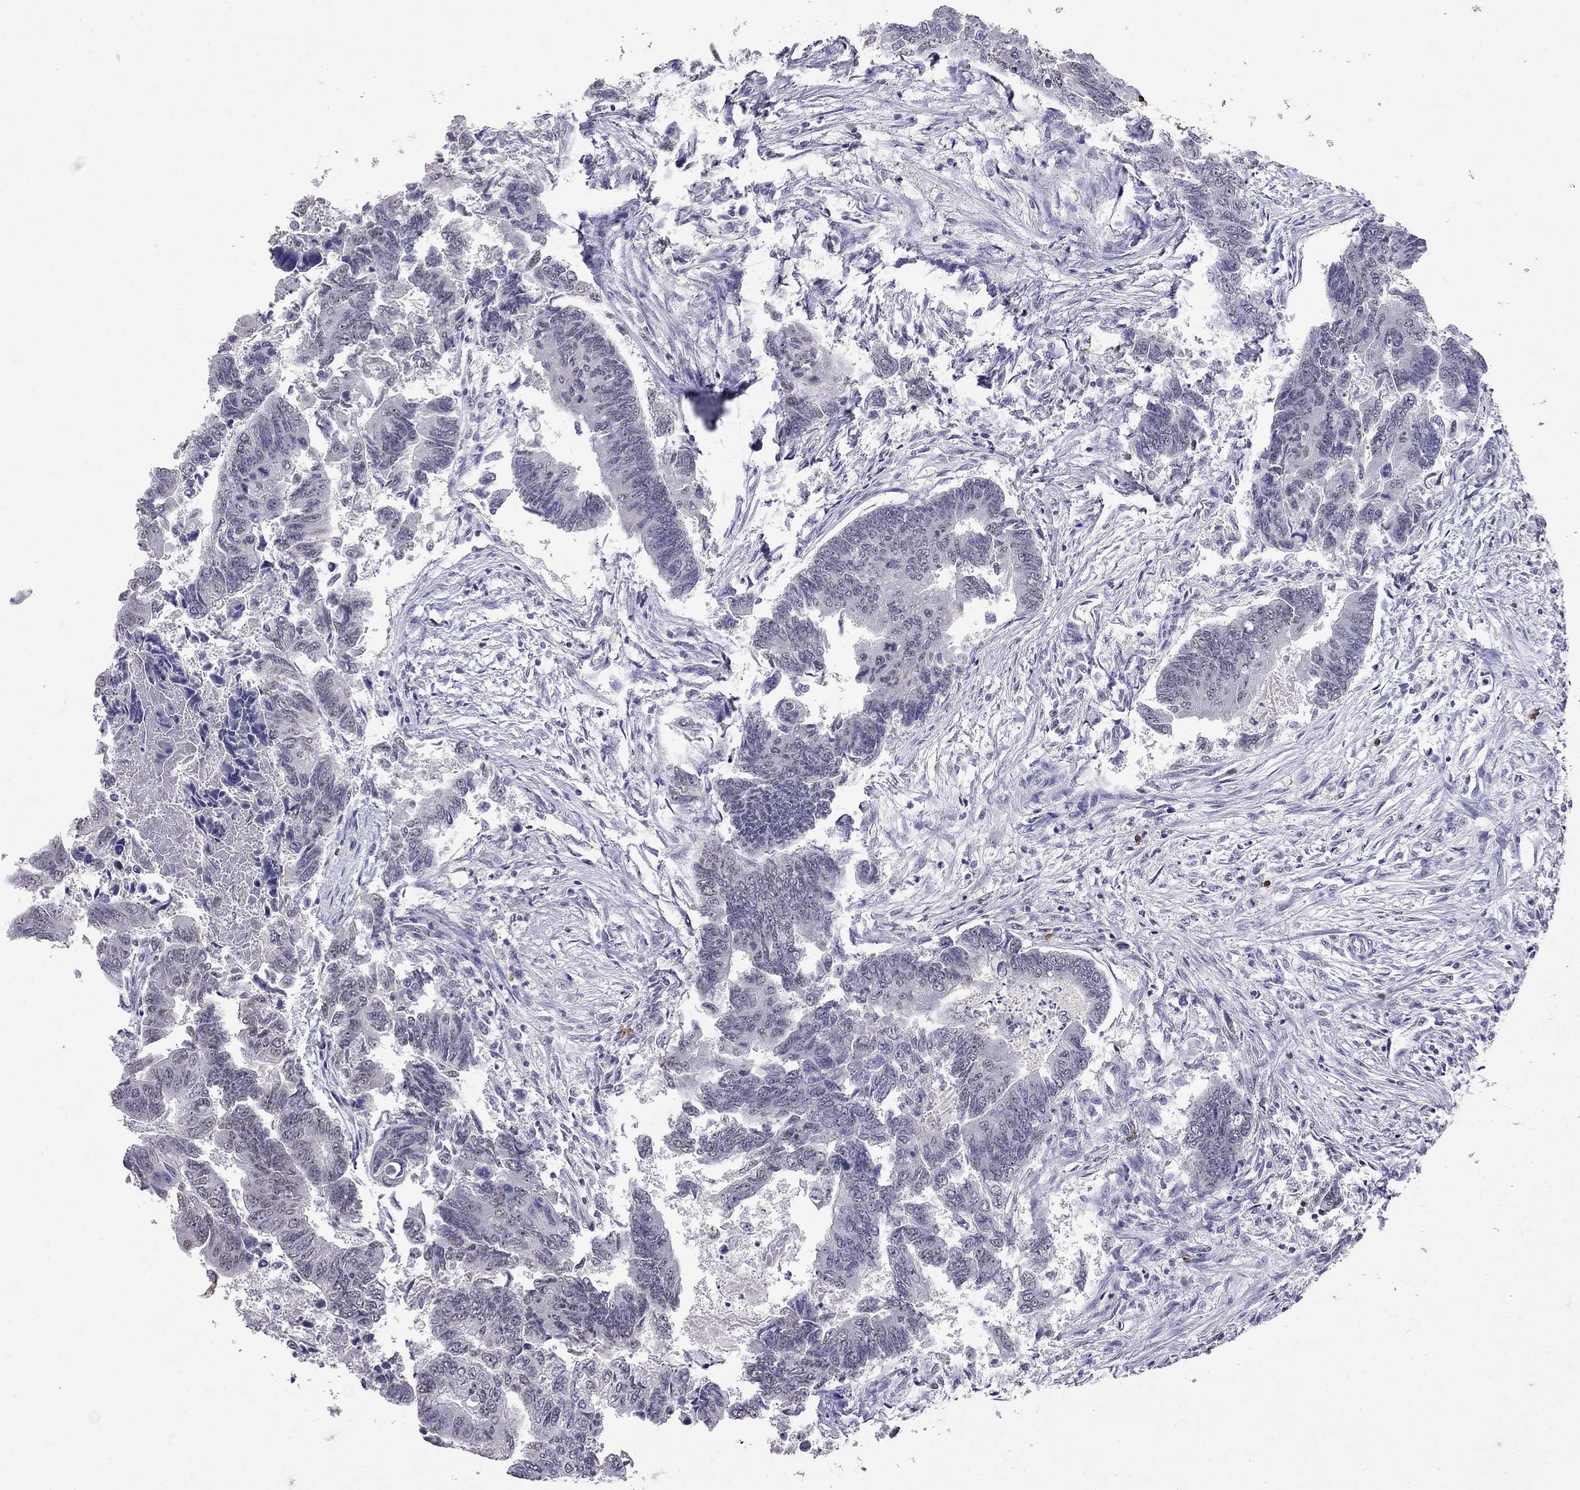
{"staining": {"intensity": "negative", "quantity": "none", "location": "none"}, "tissue": "colorectal cancer", "cell_type": "Tumor cells", "image_type": "cancer", "snomed": [{"axis": "morphology", "description": "Adenocarcinoma, NOS"}, {"axis": "topography", "description": "Colon"}], "caption": "This micrograph is of colorectal cancer stained with immunohistochemistry to label a protein in brown with the nuclei are counter-stained blue. There is no positivity in tumor cells.", "gene": "CD8B", "patient": {"sex": "female", "age": 65}}